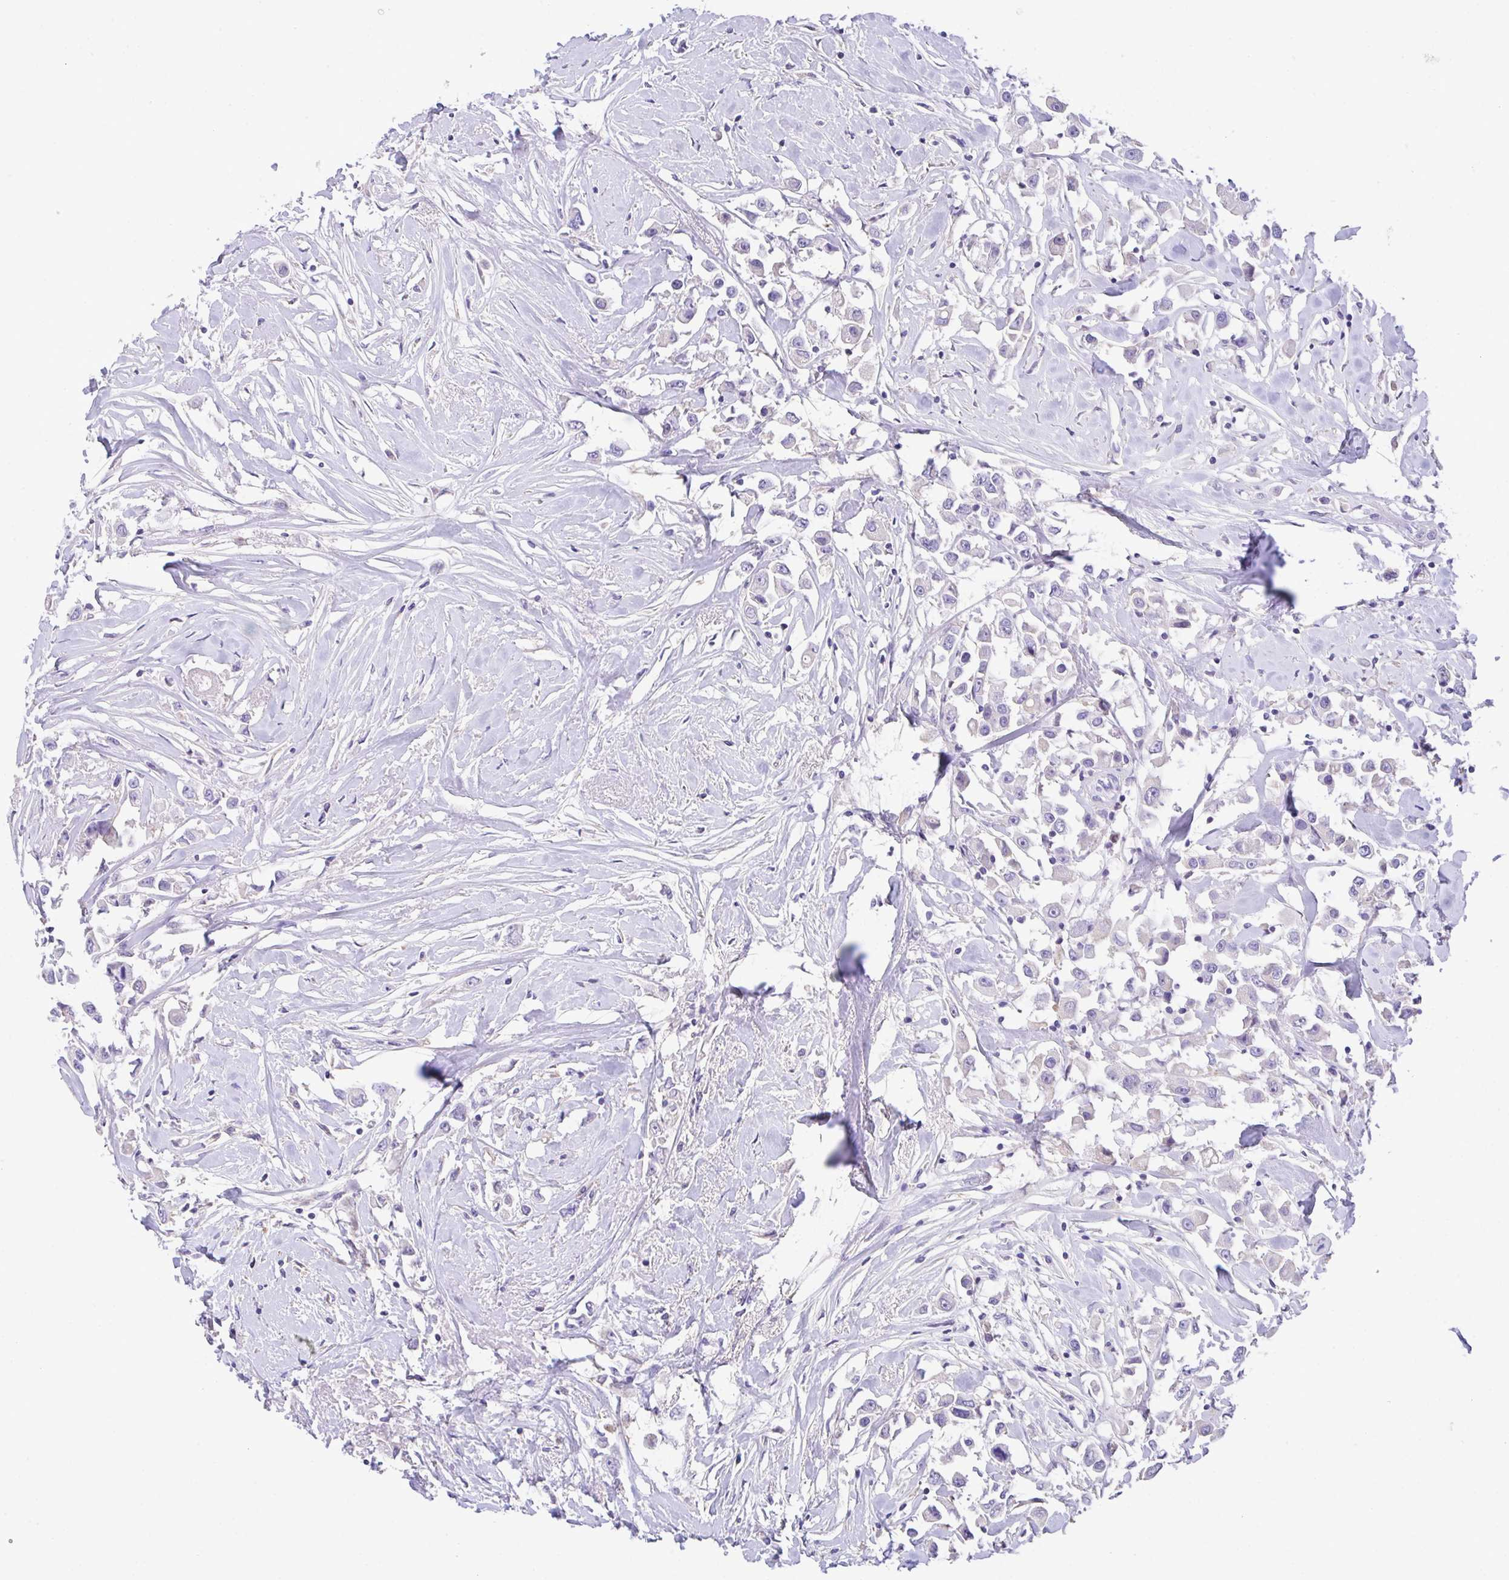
{"staining": {"intensity": "negative", "quantity": "none", "location": "none"}, "tissue": "breast cancer", "cell_type": "Tumor cells", "image_type": "cancer", "snomed": [{"axis": "morphology", "description": "Duct carcinoma"}, {"axis": "topography", "description": "Breast"}], "caption": "Breast invasive ductal carcinoma was stained to show a protein in brown. There is no significant expression in tumor cells. (DAB (3,3'-diaminobenzidine) IHC, high magnification).", "gene": "CA10", "patient": {"sex": "female", "age": 61}}